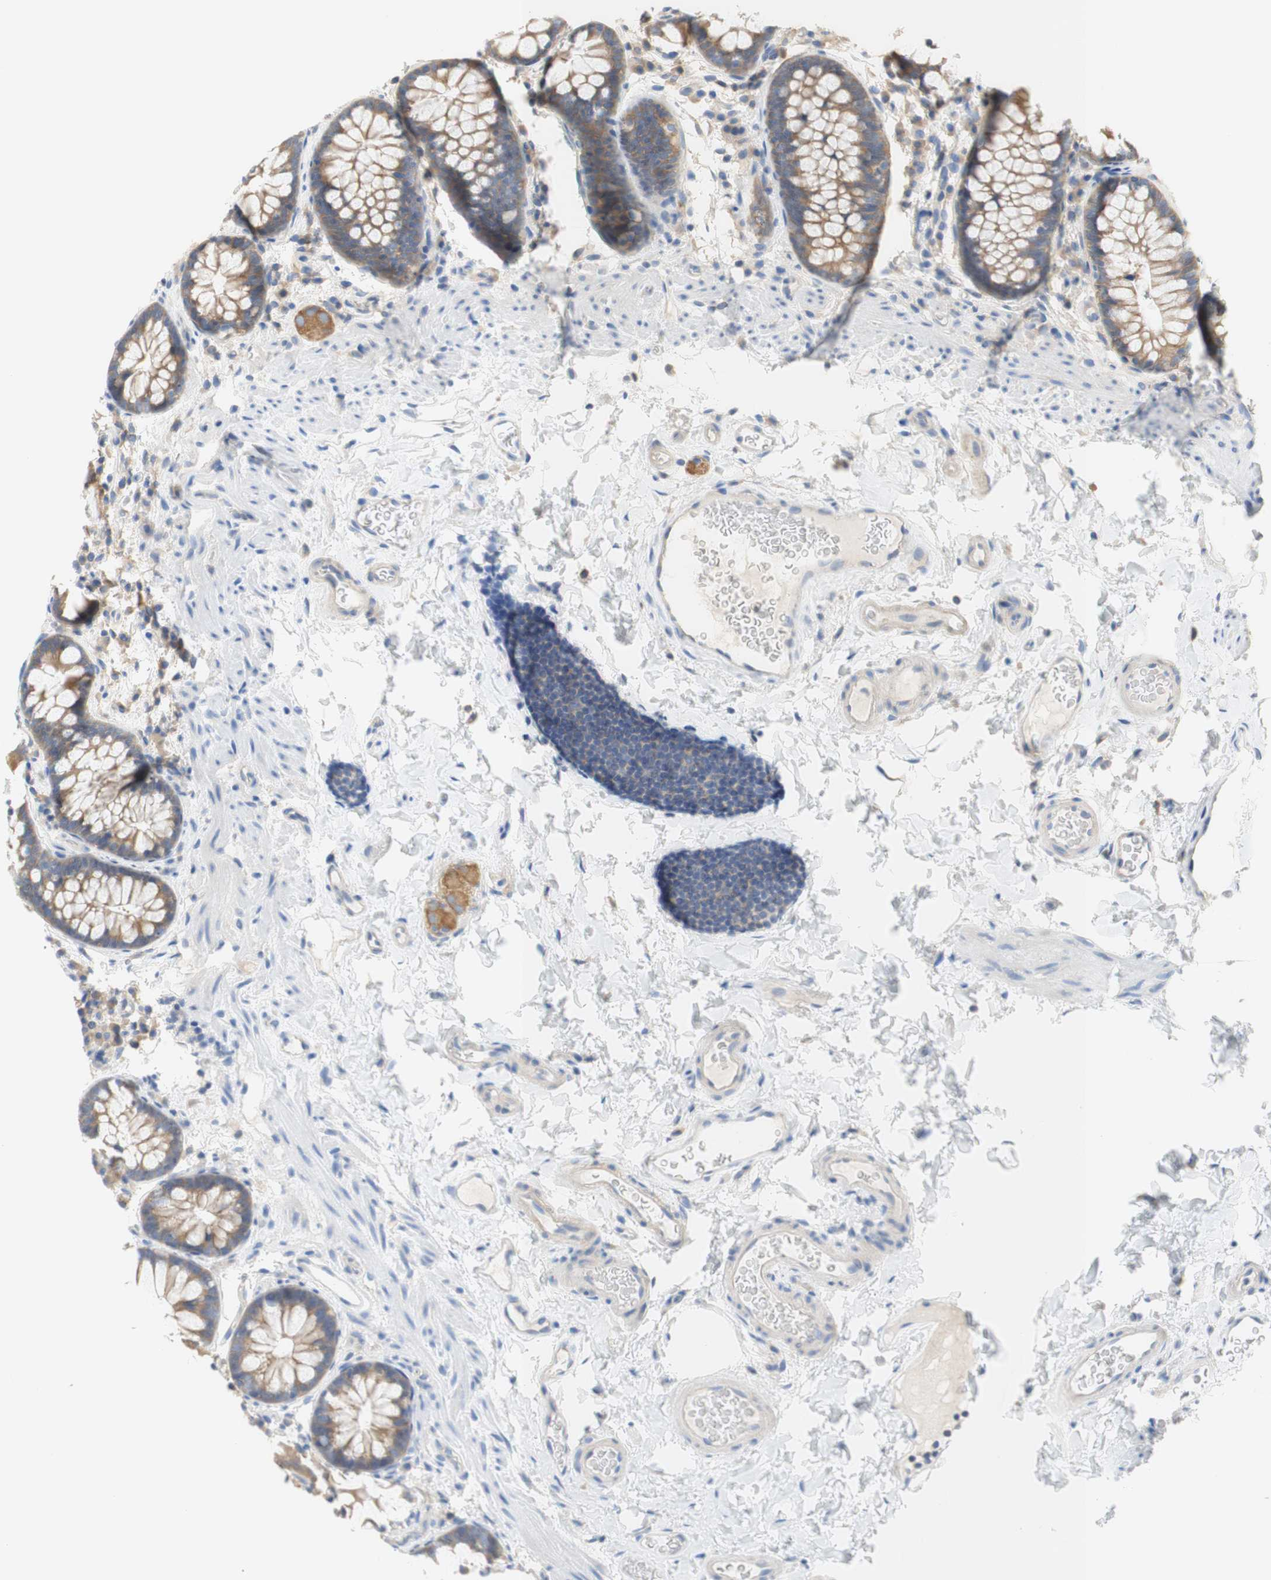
{"staining": {"intensity": "weak", "quantity": "<25%", "location": "cytoplasmic/membranous"}, "tissue": "colon", "cell_type": "Endothelial cells", "image_type": "normal", "snomed": [{"axis": "morphology", "description": "Normal tissue, NOS"}, {"axis": "topography", "description": "Colon"}], "caption": "This is an immunohistochemistry image of normal colon. There is no staining in endothelial cells.", "gene": "ATP2B1", "patient": {"sex": "female", "age": 80}}